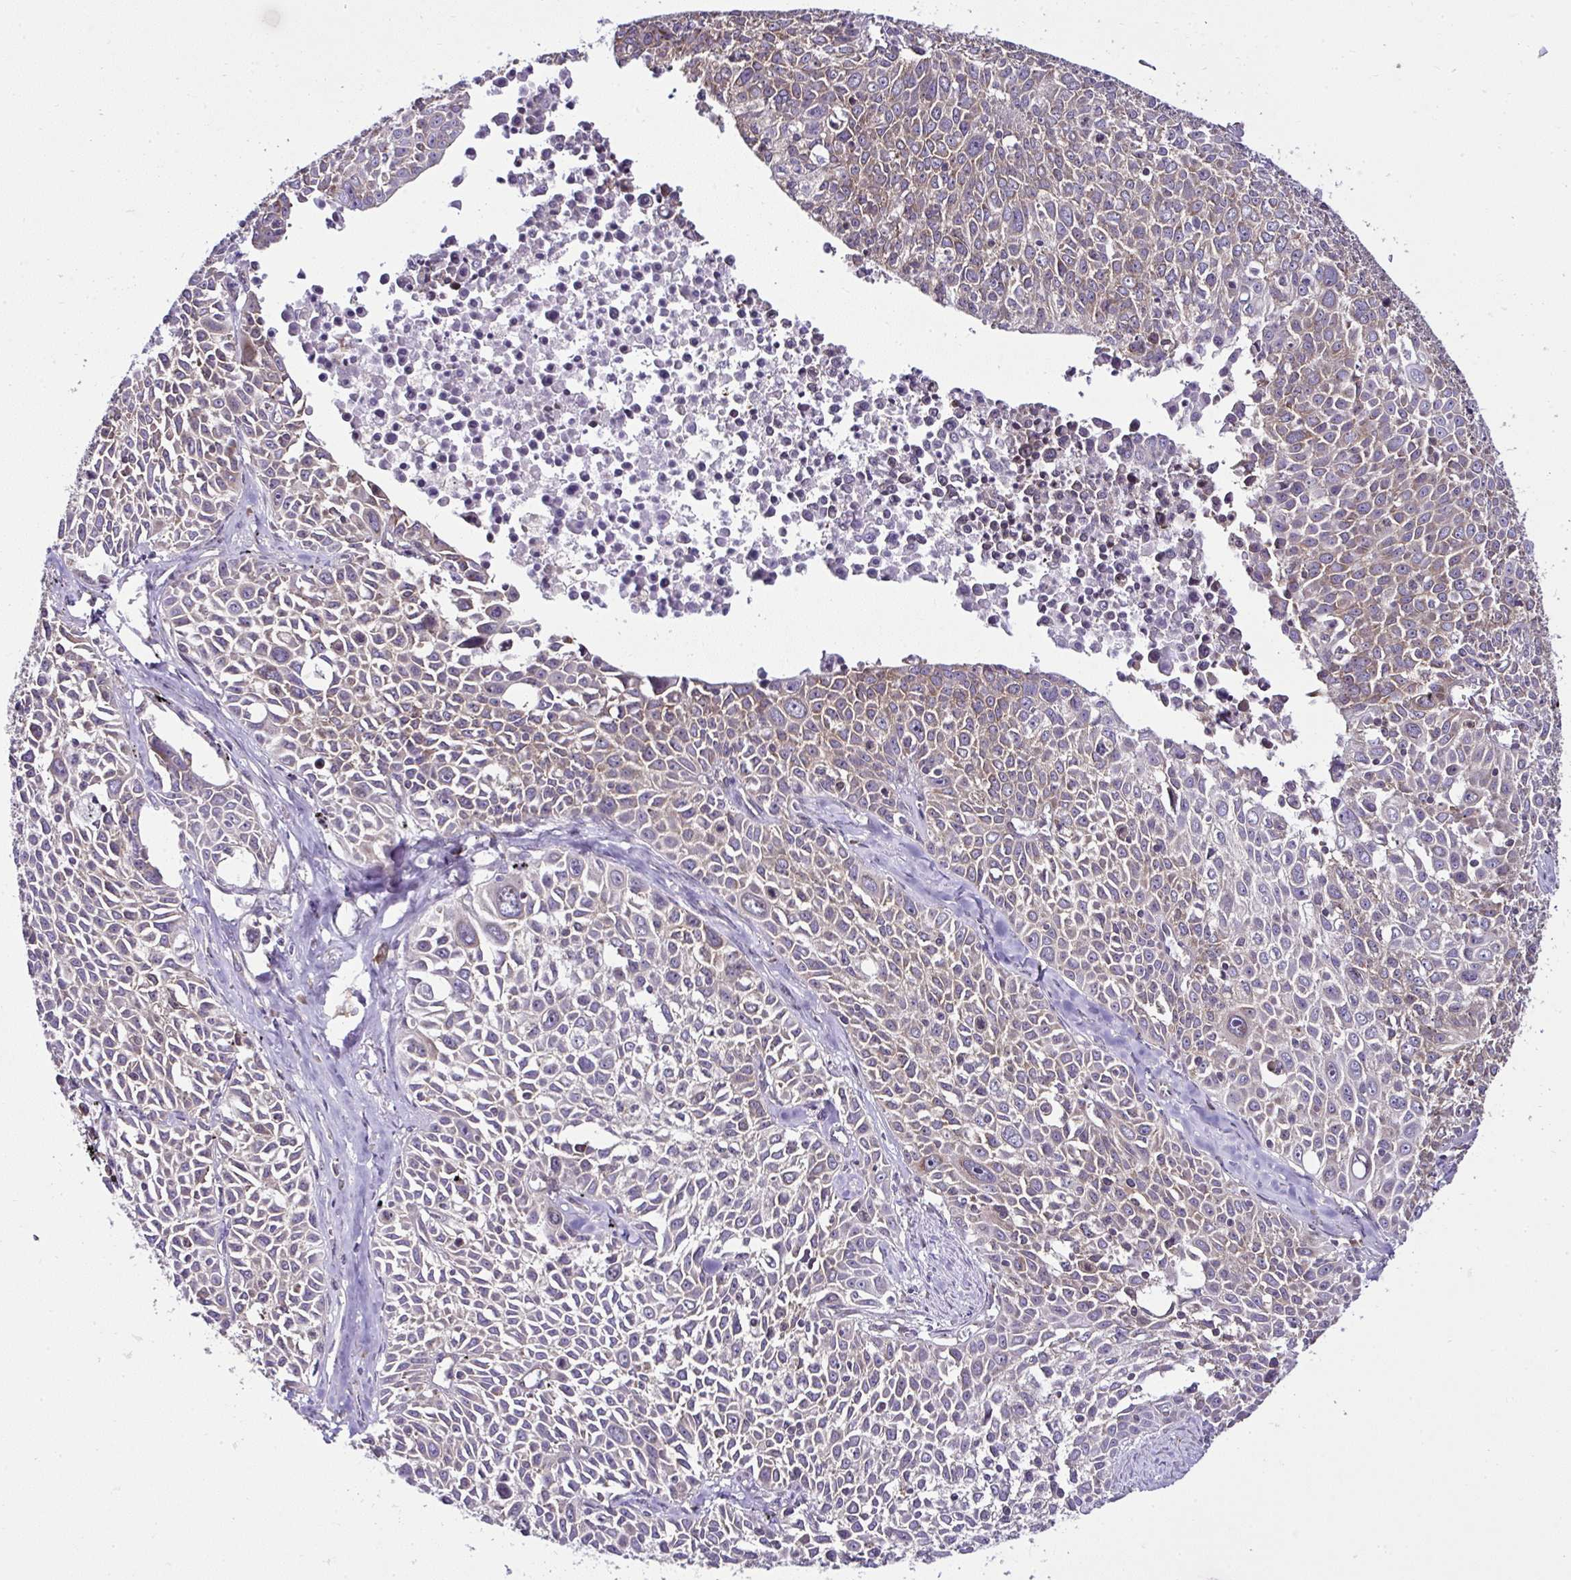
{"staining": {"intensity": "weak", "quantity": "25%-75%", "location": "cytoplasmic/membranous"}, "tissue": "lung cancer", "cell_type": "Tumor cells", "image_type": "cancer", "snomed": [{"axis": "morphology", "description": "Squamous cell carcinoma, NOS"}, {"axis": "morphology", "description": "Squamous cell carcinoma, metastatic, NOS"}, {"axis": "topography", "description": "Lymph node"}, {"axis": "topography", "description": "Lung"}], "caption": "This histopathology image shows immunohistochemistry staining of lung squamous cell carcinoma, with low weak cytoplasmic/membranous expression in about 25%-75% of tumor cells.", "gene": "RPS7", "patient": {"sex": "female", "age": 62}}